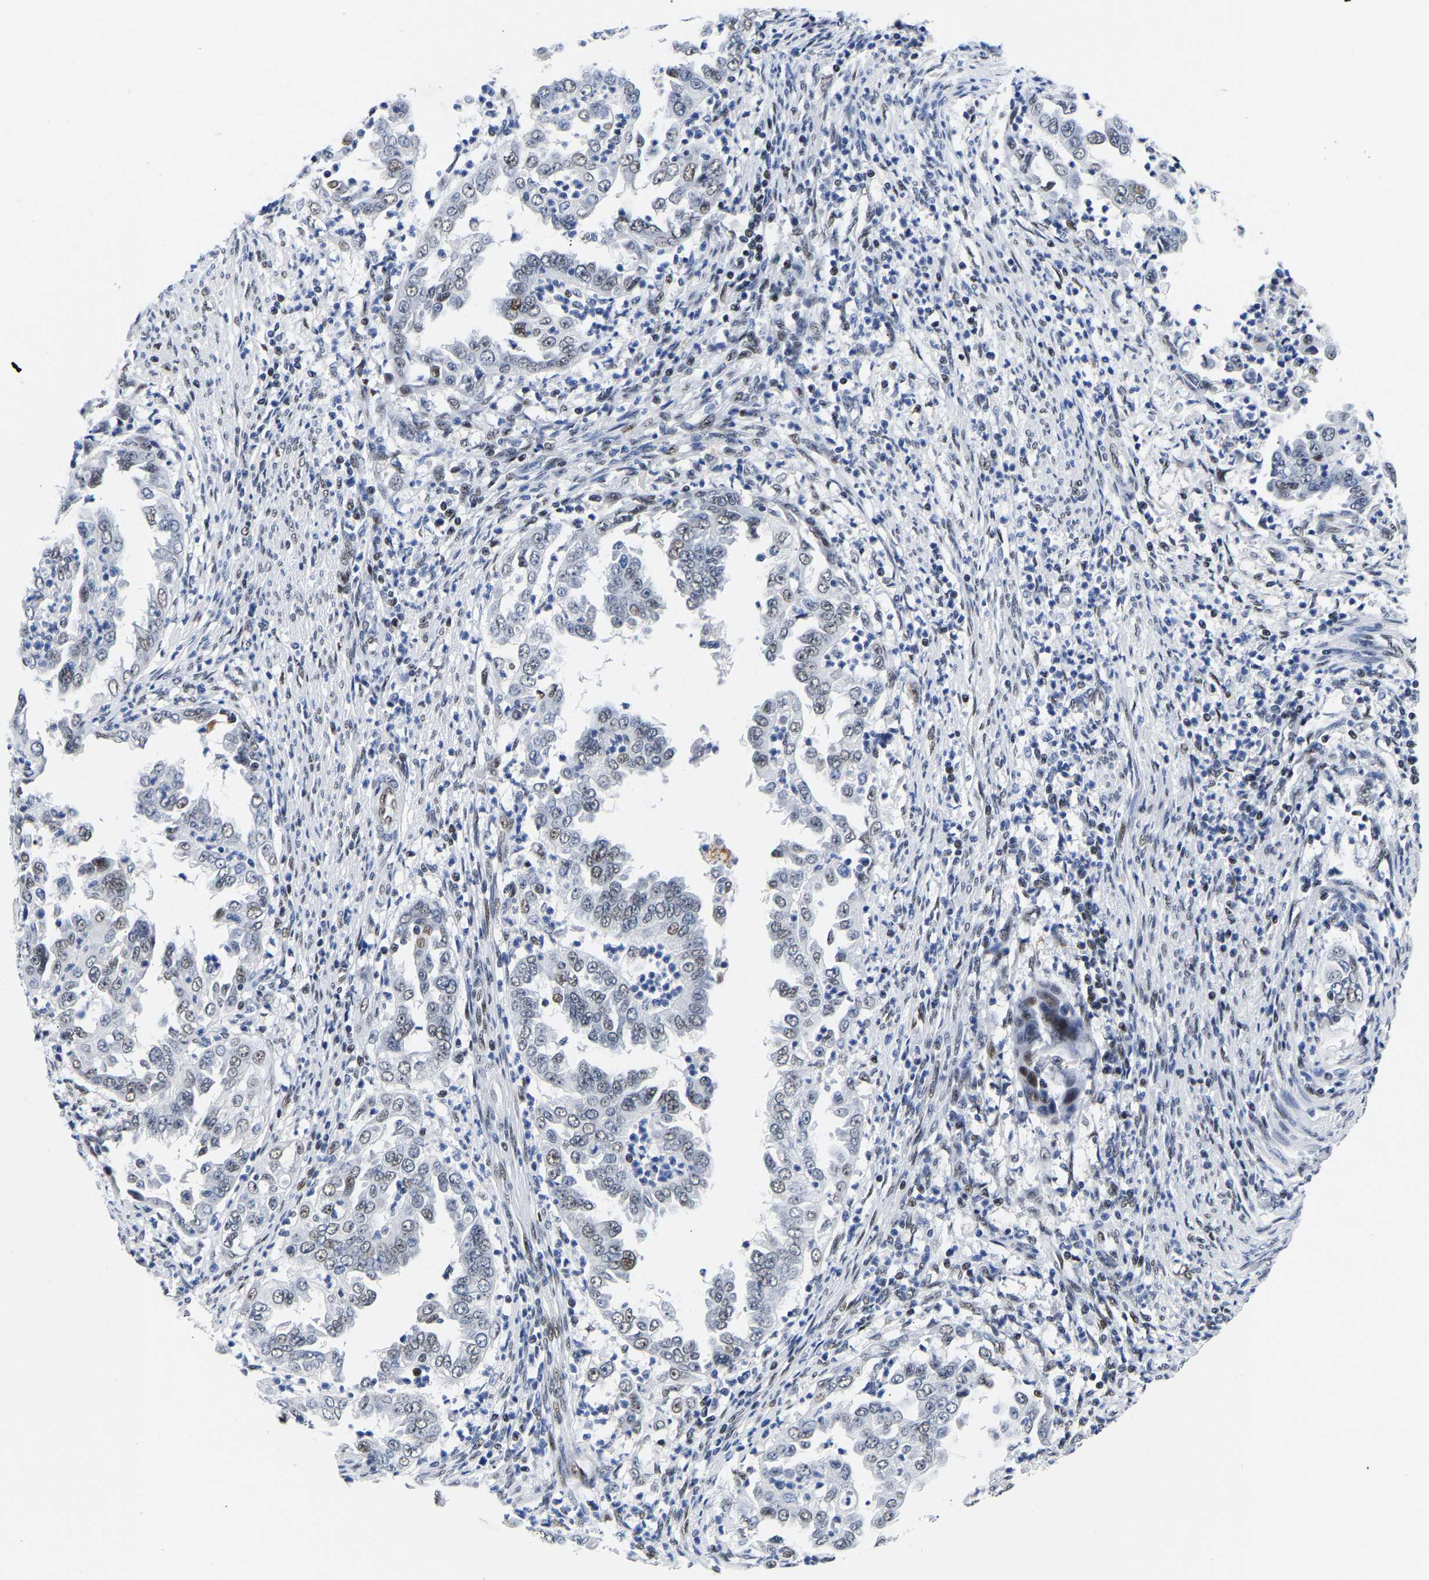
{"staining": {"intensity": "weak", "quantity": "<25%", "location": "nuclear"}, "tissue": "endometrial cancer", "cell_type": "Tumor cells", "image_type": "cancer", "snomed": [{"axis": "morphology", "description": "Adenocarcinoma, NOS"}, {"axis": "topography", "description": "Endometrium"}], "caption": "A high-resolution photomicrograph shows IHC staining of endometrial cancer (adenocarcinoma), which exhibits no significant staining in tumor cells.", "gene": "PTRHD1", "patient": {"sex": "female", "age": 85}}